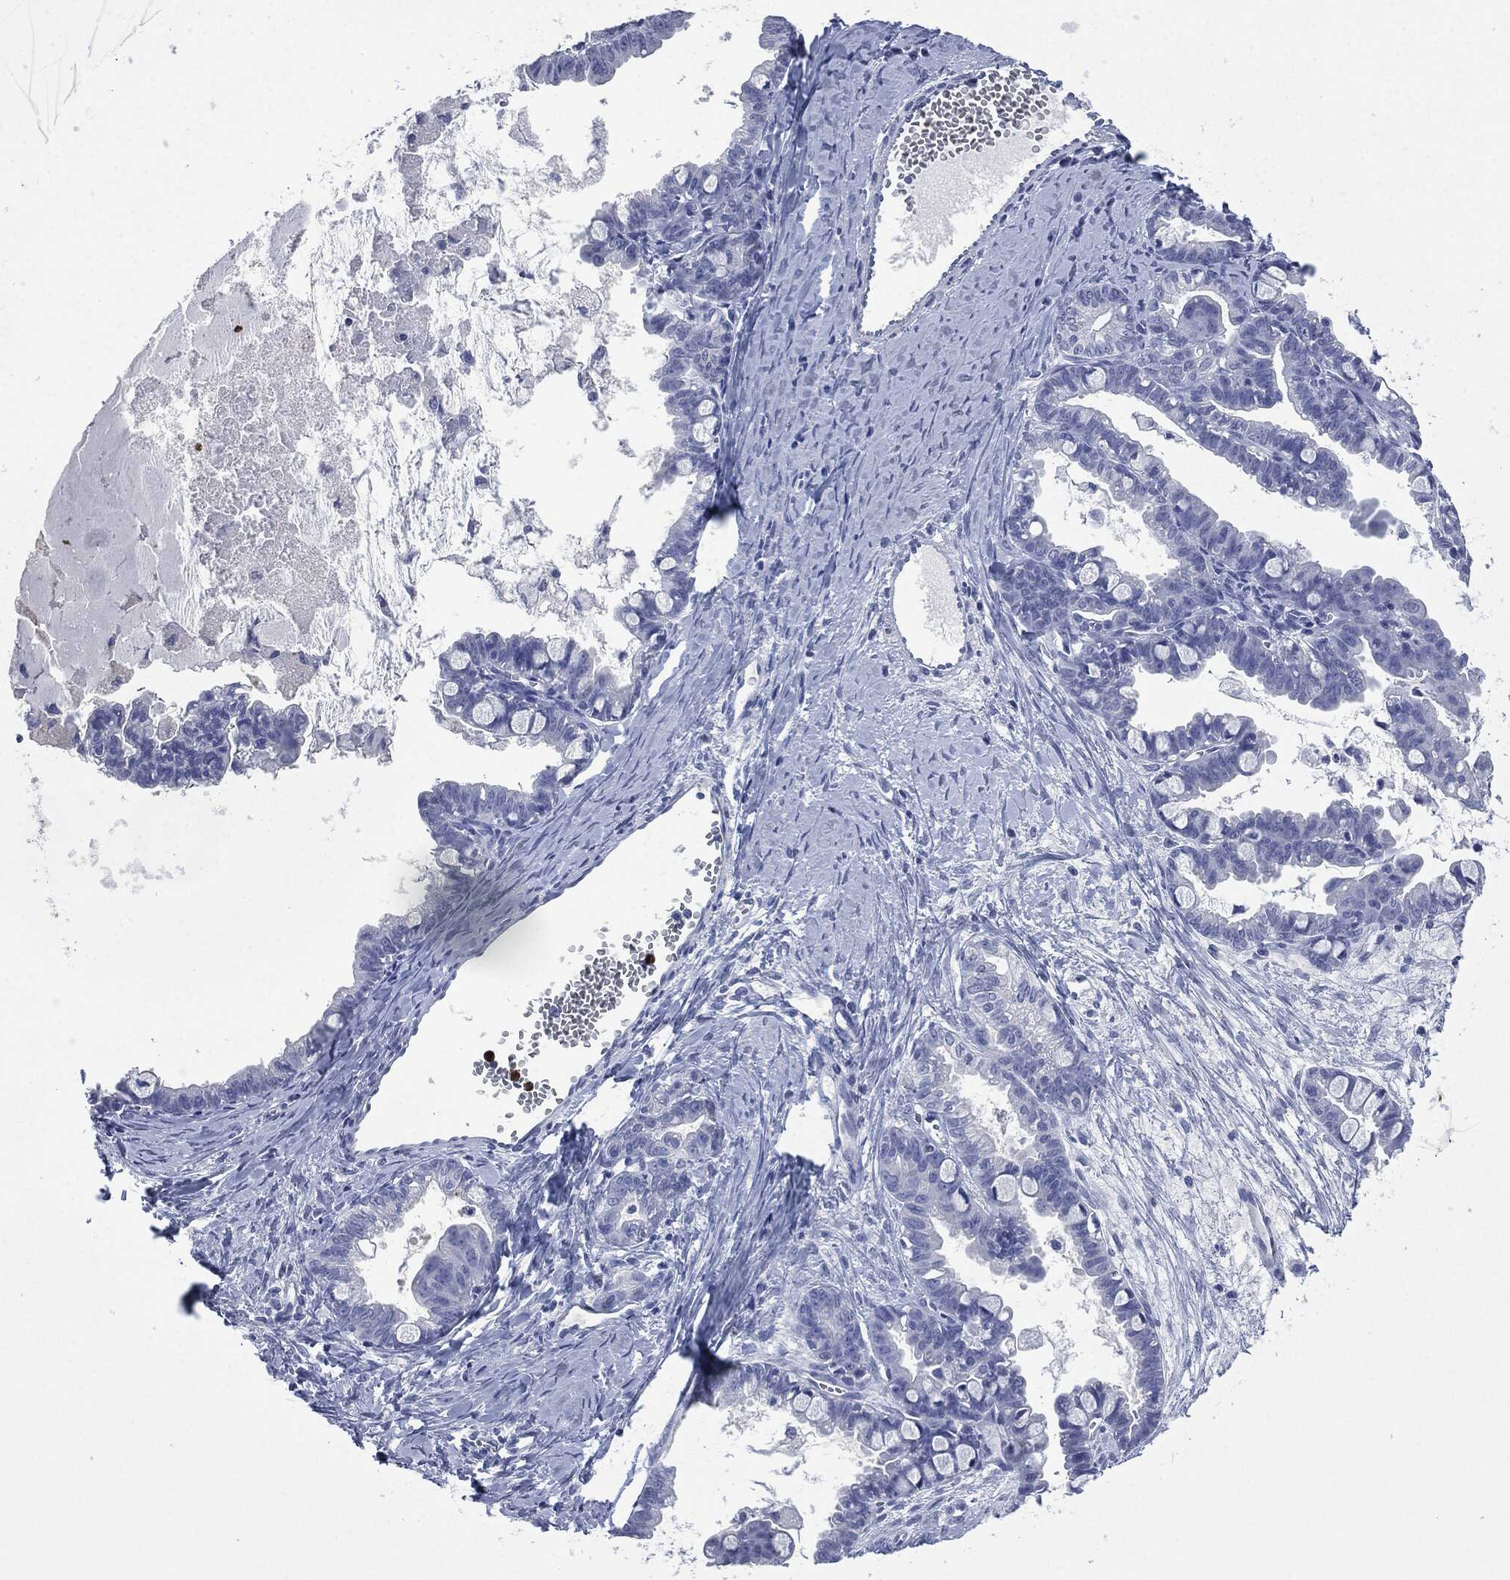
{"staining": {"intensity": "negative", "quantity": "none", "location": "none"}, "tissue": "ovarian cancer", "cell_type": "Tumor cells", "image_type": "cancer", "snomed": [{"axis": "morphology", "description": "Cystadenocarcinoma, mucinous, NOS"}, {"axis": "topography", "description": "Ovary"}], "caption": "High power microscopy image of an IHC image of ovarian mucinous cystadenocarcinoma, revealing no significant expression in tumor cells.", "gene": "CEACAM8", "patient": {"sex": "female", "age": 63}}